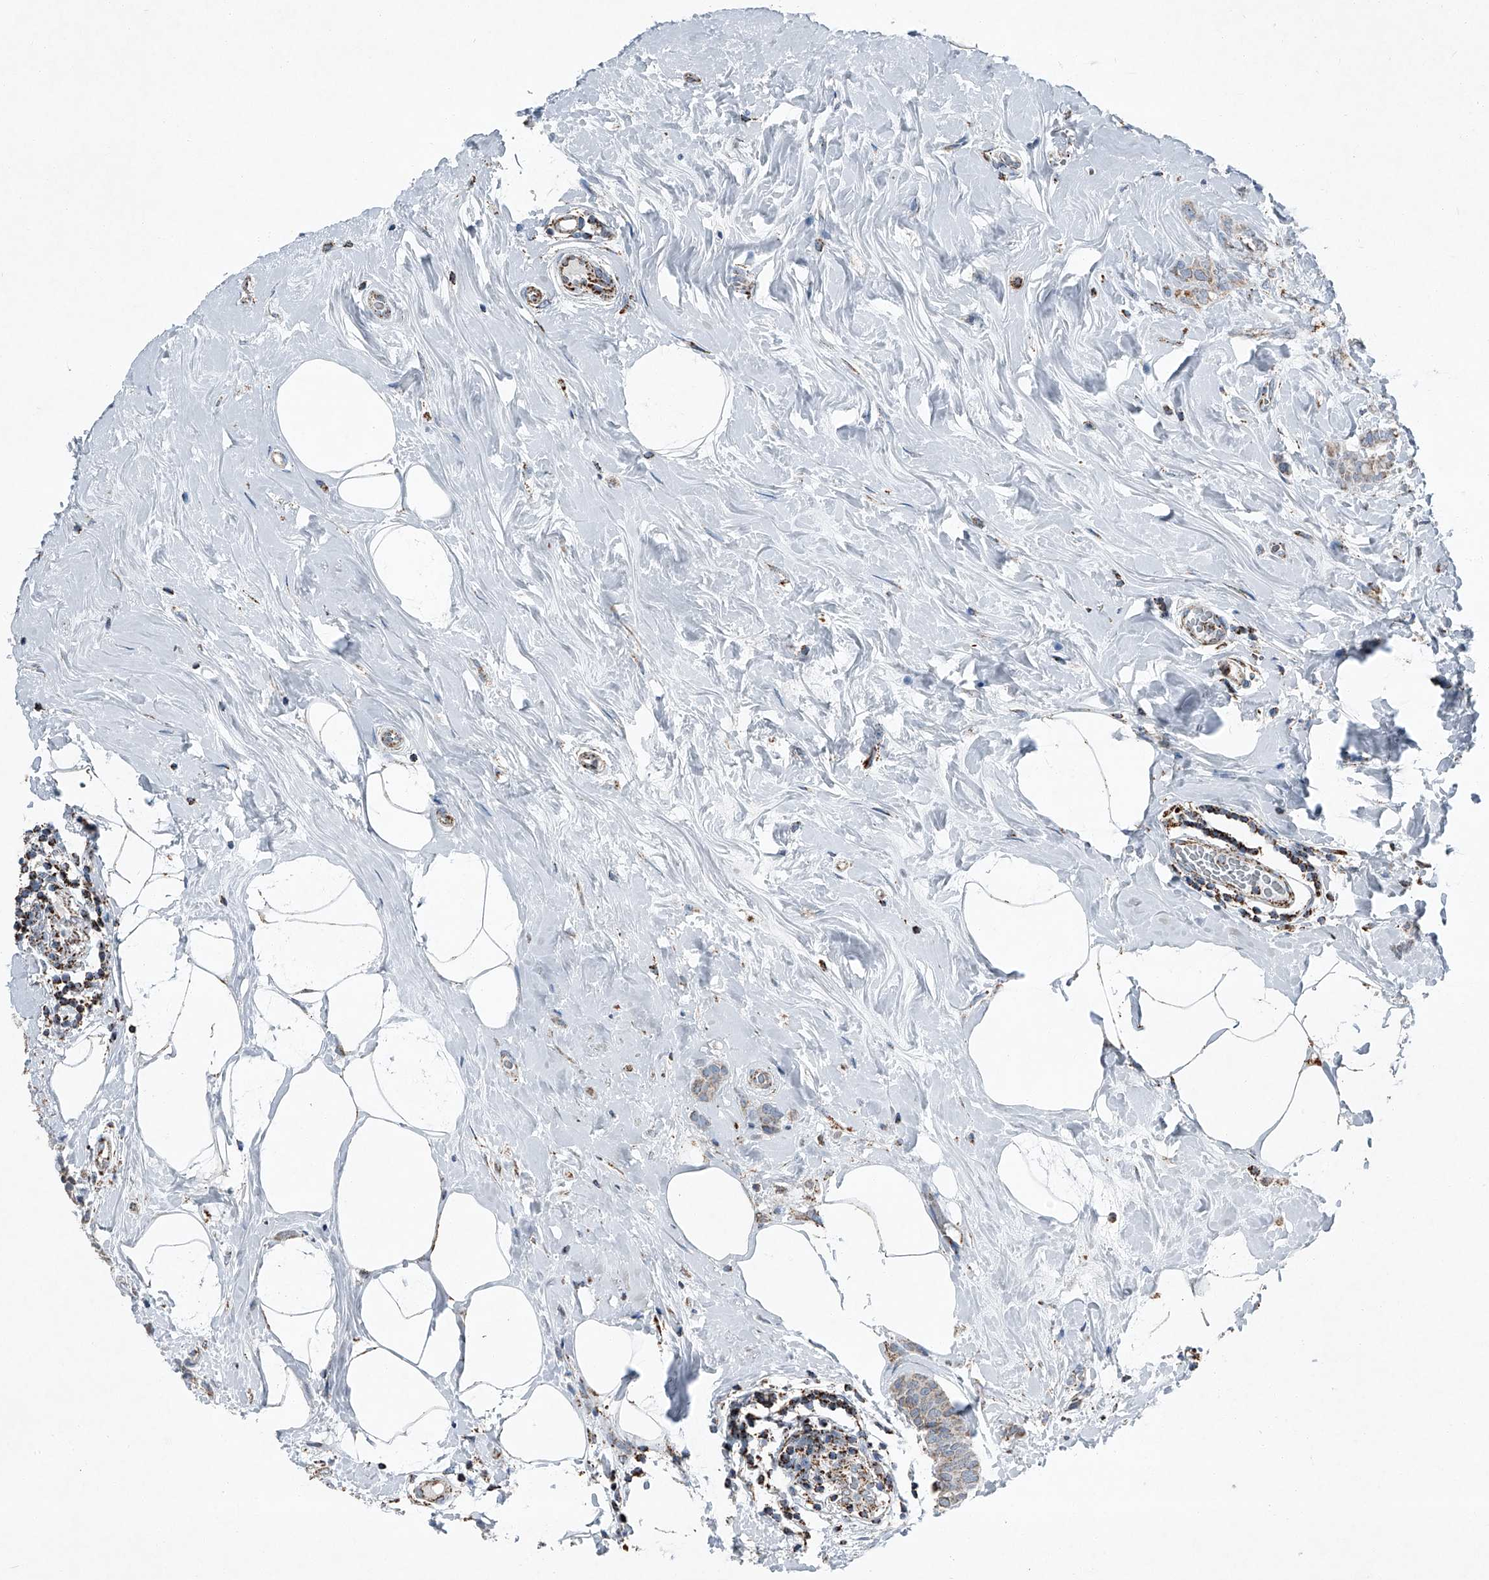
{"staining": {"intensity": "weak", "quantity": "25%-75%", "location": "cytoplasmic/membranous"}, "tissue": "breast cancer", "cell_type": "Tumor cells", "image_type": "cancer", "snomed": [{"axis": "morphology", "description": "Lobular carcinoma, in situ"}, {"axis": "morphology", "description": "Lobular carcinoma"}, {"axis": "topography", "description": "Breast"}], "caption": "Weak cytoplasmic/membranous protein positivity is seen in approximately 25%-75% of tumor cells in lobular carcinoma in situ (breast).", "gene": "CHRNA7", "patient": {"sex": "female", "age": 41}}